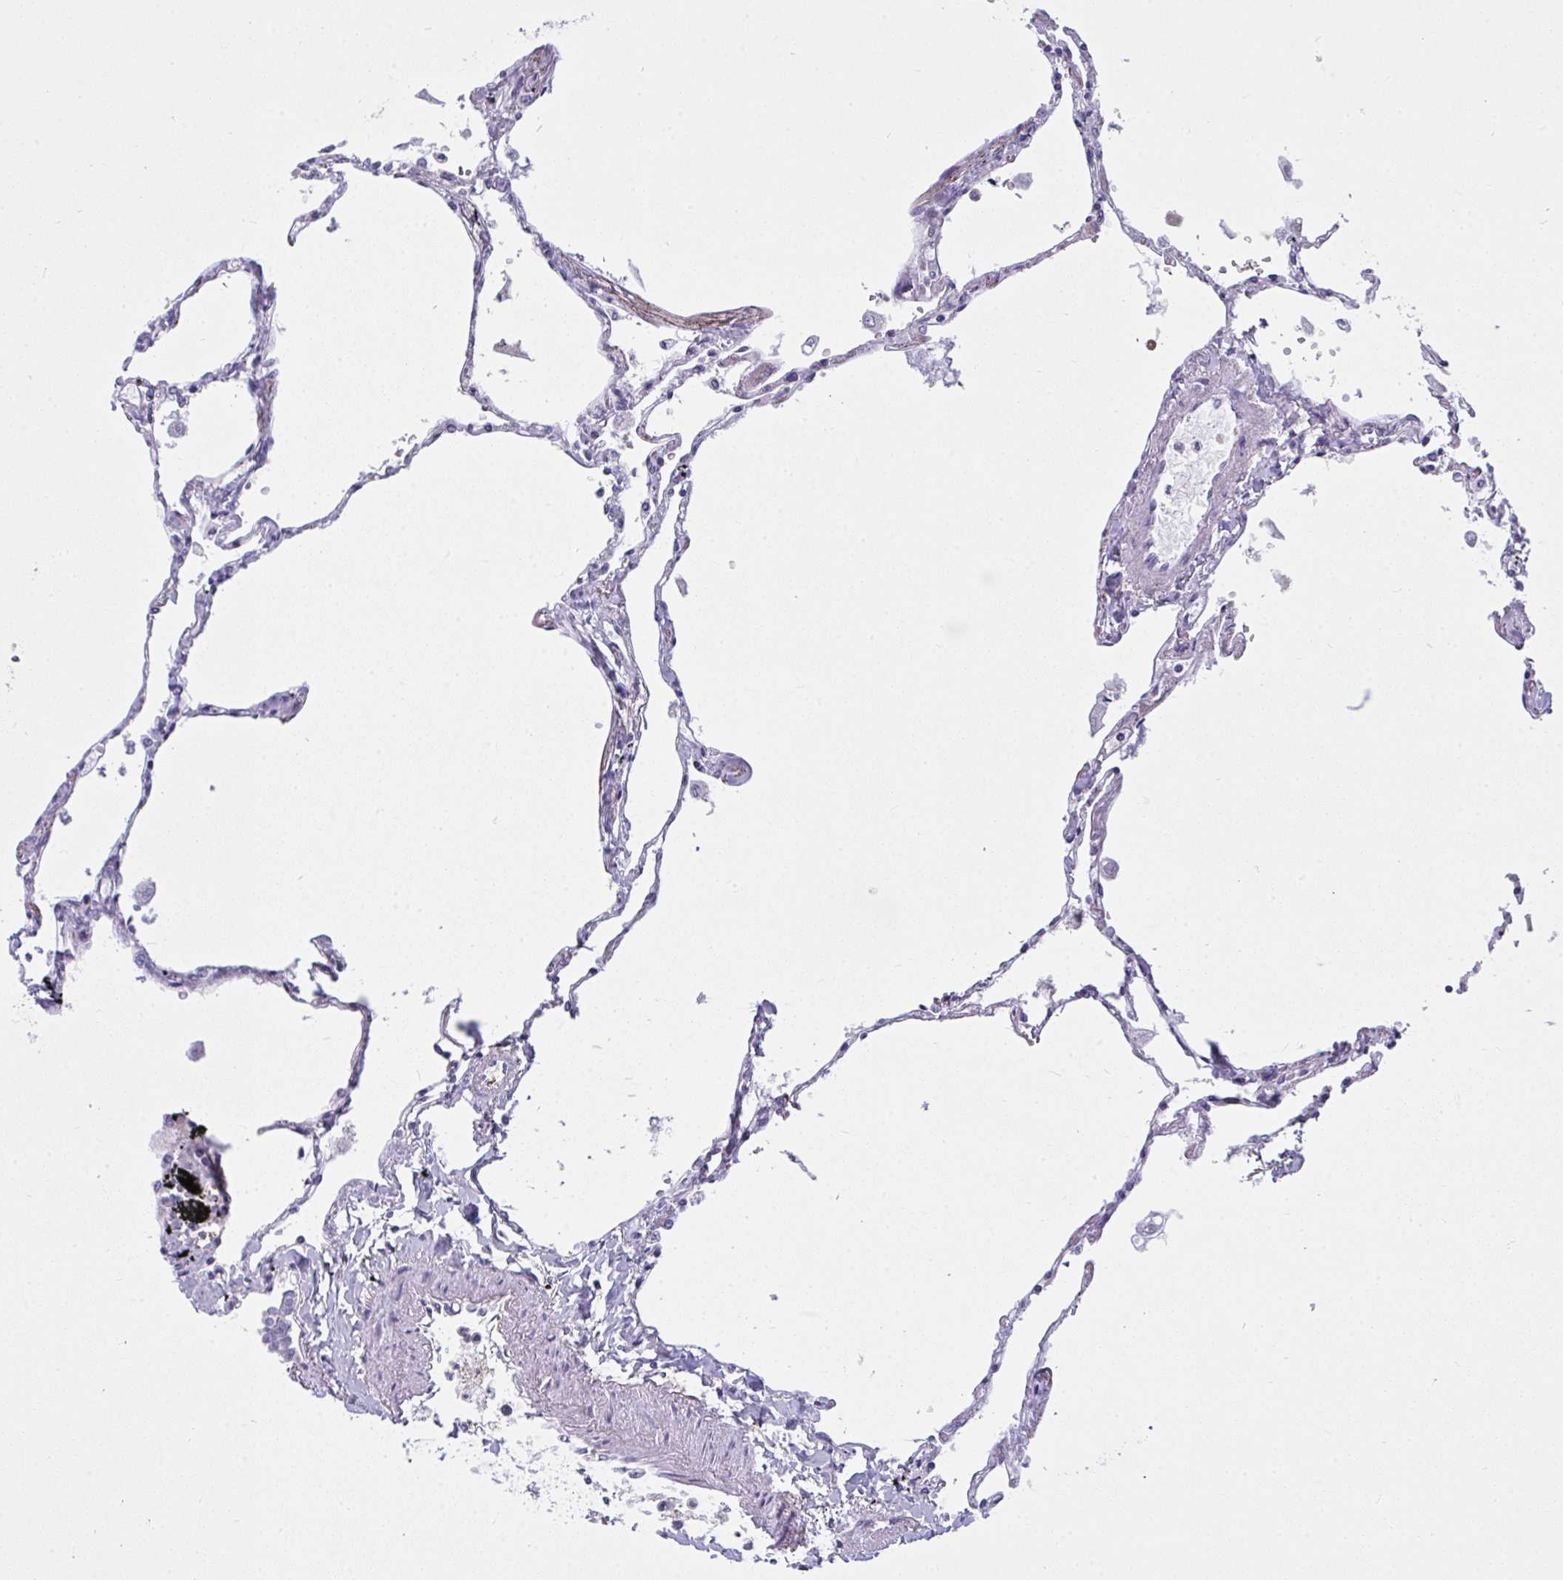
{"staining": {"intensity": "negative", "quantity": "none", "location": "none"}, "tissue": "lung", "cell_type": "Alveolar cells", "image_type": "normal", "snomed": [{"axis": "morphology", "description": "Normal tissue, NOS"}, {"axis": "topography", "description": "Lung"}], "caption": "A micrograph of lung stained for a protein exhibits no brown staining in alveolar cells.", "gene": "SLC30A6", "patient": {"sex": "female", "age": 67}}